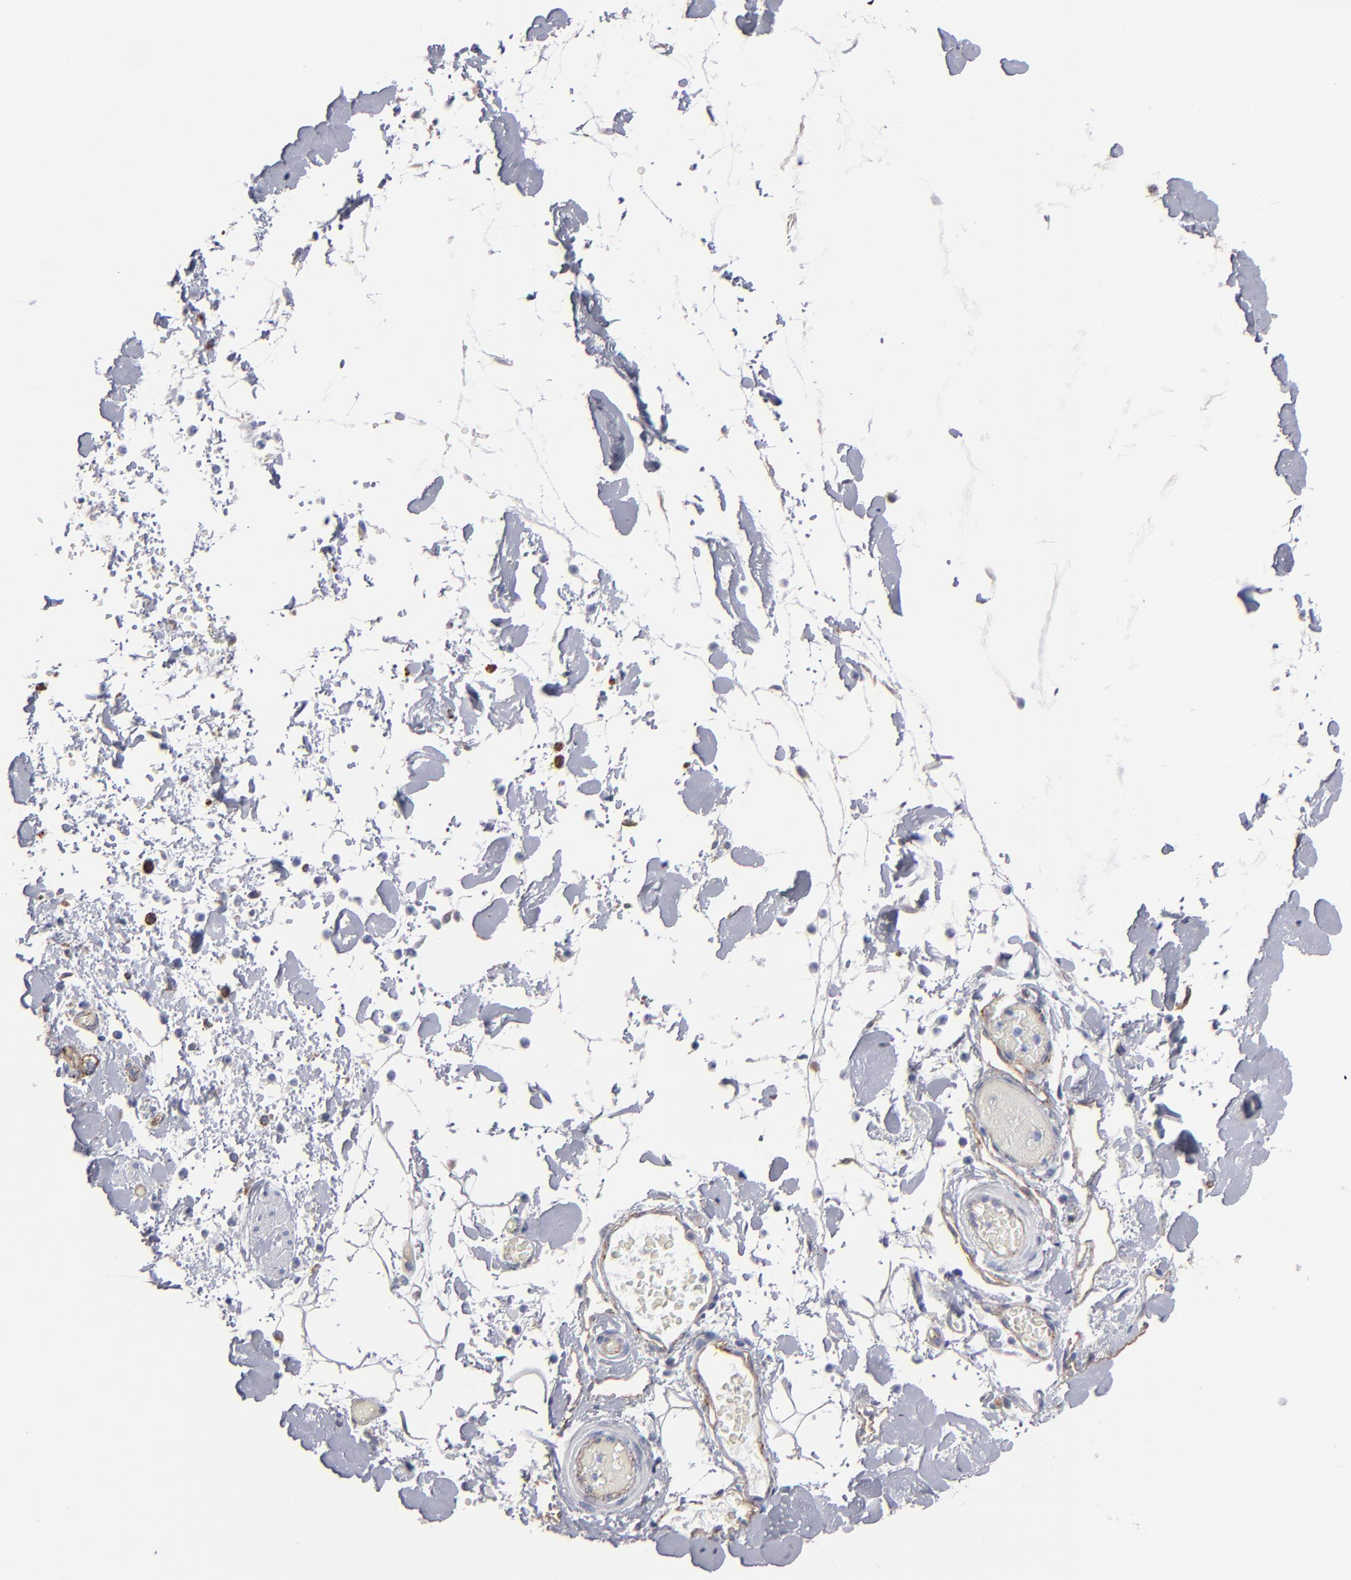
{"staining": {"intensity": "negative", "quantity": "none", "location": "none"}, "tissue": "smooth muscle", "cell_type": "Smooth muscle cells", "image_type": "normal", "snomed": [{"axis": "morphology", "description": "Normal tissue, NOS"}, {"axis": "topography", "description": "Smooth muscle"}, {"axis": "topography", "description": "Colon"}], "caption": "Smooth muscle stained for a protein using IHC reveals no expression smooth muscle cells.", "gene": "TM4SF1", "patient": {"sex": "male", "age": 67}}